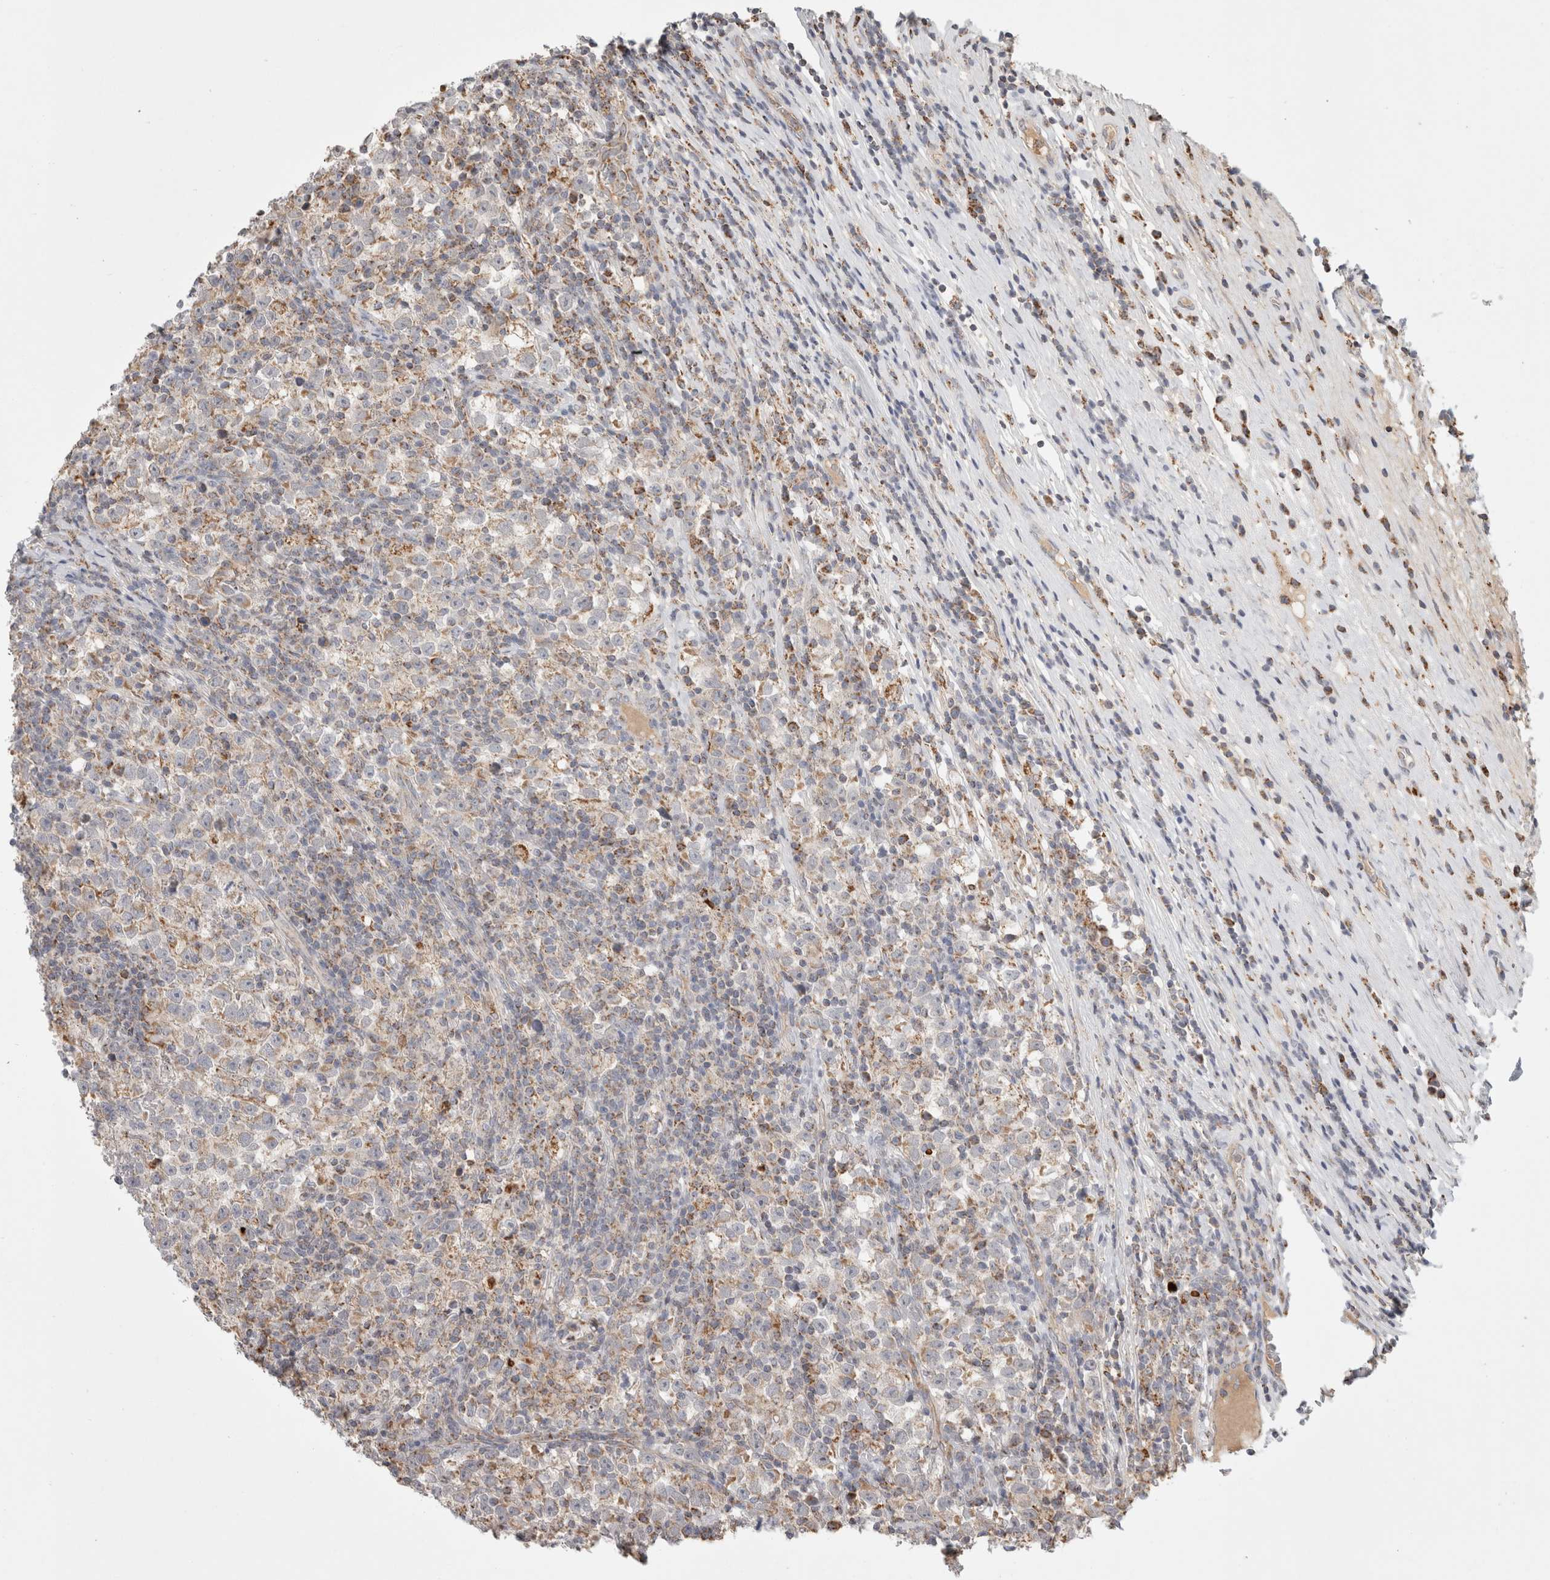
{"staining": {"intensity": "weak", "quantity": "<25%", "location": "cytoplasmic/membranous"}, "tissue": "testis cancer", "cell_type": "Tumor cells", "image_type": "cancer", "snomed": [{"axis": "morphology", "description": "Normal tissue, NOS"}, {"axis": "morphology", "description": "Seminoma, NOS"}, {"axis": "topography", "description": "Testis"}], "caption": "Seminoma (testis) was stained to show a protein in brown. There is no significant expression in tumor cells.", "gene": "HROB", "patient": {"sex": "male", "age": 43}}